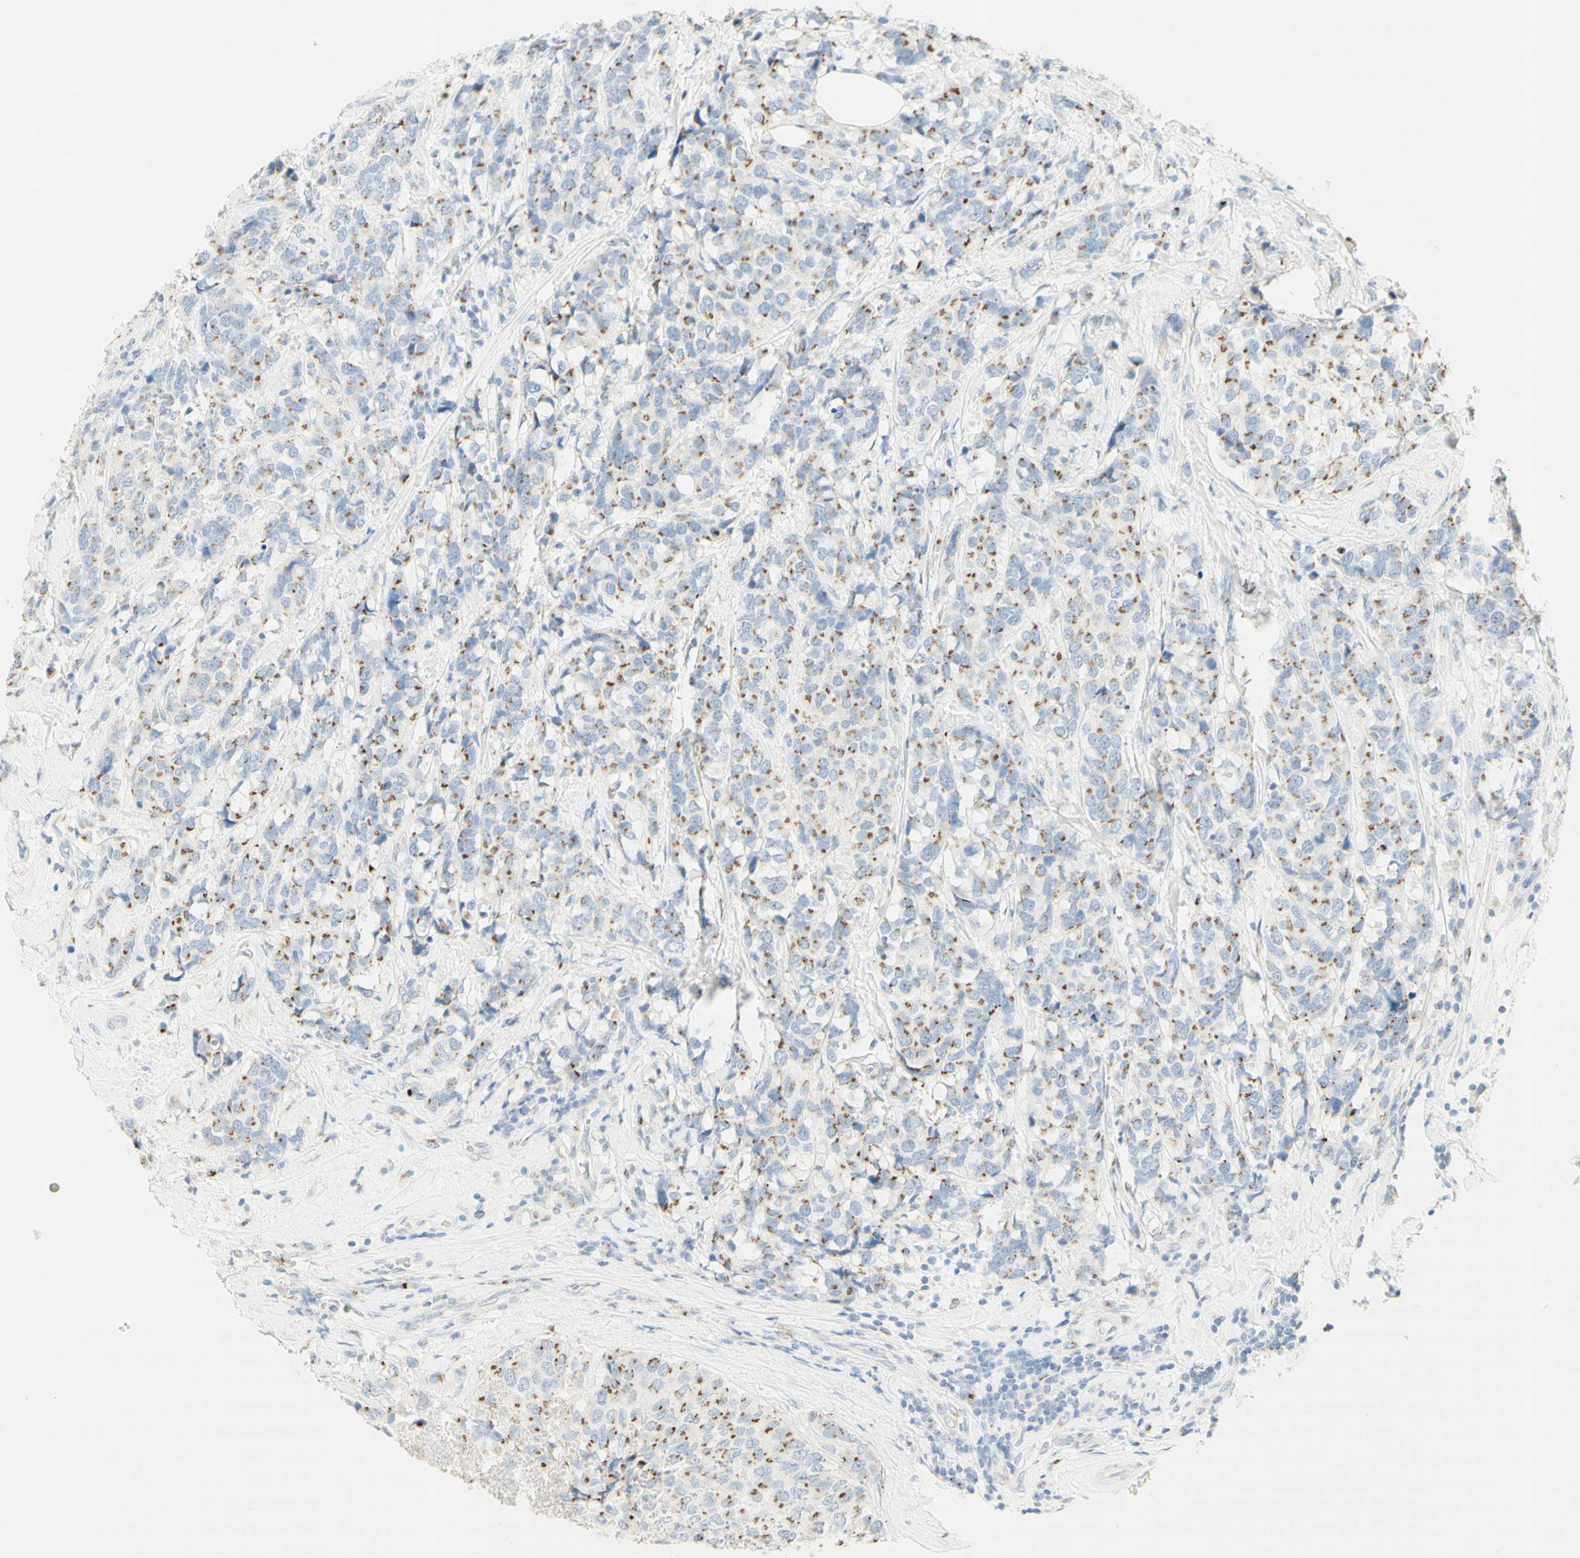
{"staining": {"intensity": "moderate", "quantity": "25%-75%", "location": "cytoplasmic/membranous"}, "tissue": "breast cancer", "cell_type": "Tumor cells", "image_type": "cancer", "snomed": [{"axis": "morphology", "description": "Lobular carcinoma"}, {"axis": "topography", "description": "Breast"}], "caption": "Breast cancer stained for a protein (brown) shows moderate cytoplasmic/membranous positive positivity in about 25%-75% of tumor cells.", "gene": "MANEA", "patient": {"sex": "female", "age": 59}}